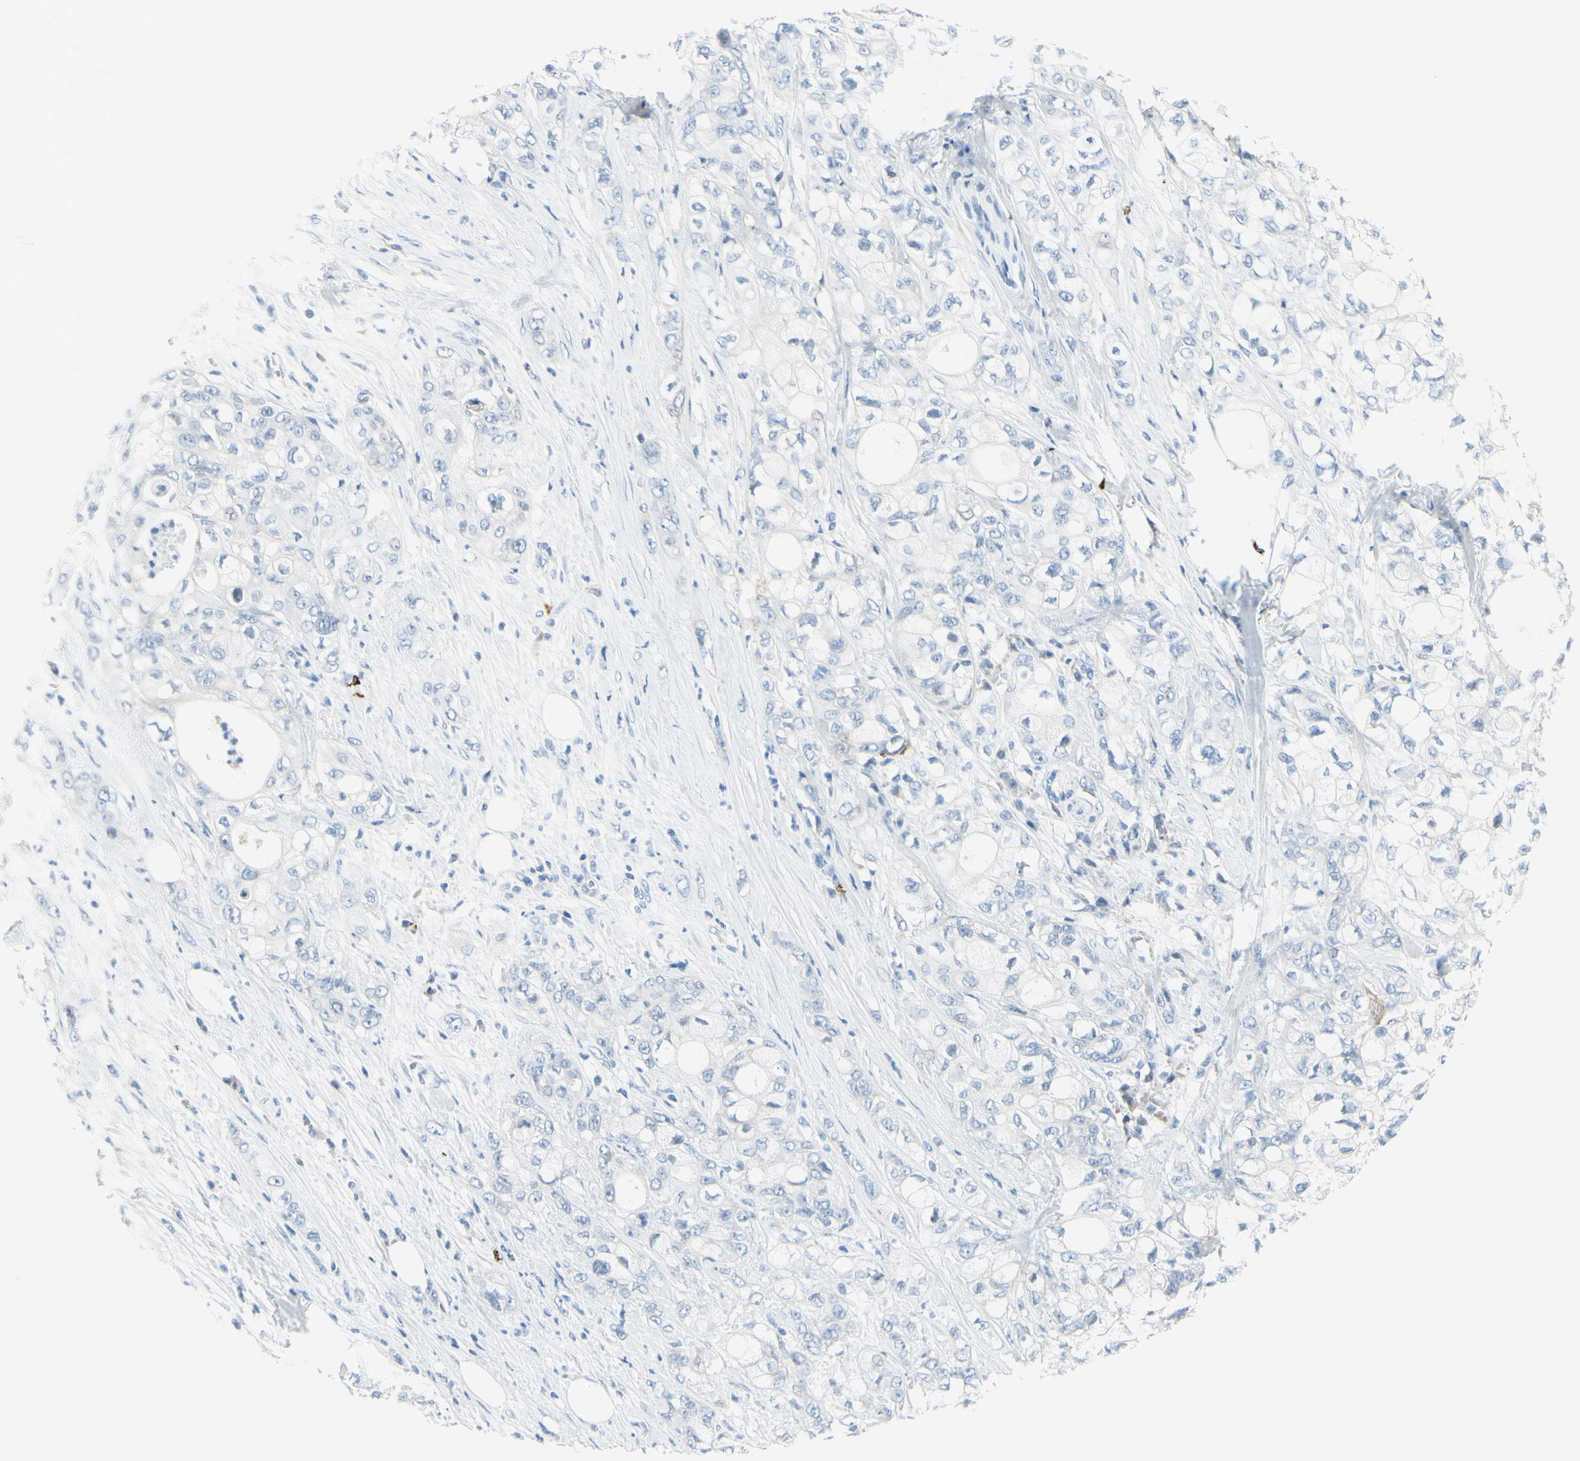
{"staining": {"intensity": "negative", "quantity": "none", "location": "none"}, "tissue": "pancreatic cancer", "cell_type": "Tumor cells", "image_type": "cancer", "snomed": [{"axis": "morphology", "description": "Adenocarcinoma, NOS"}, {"axis": "topography", "description": "Pancreas"}], "caption": "Tumor cells show no significant expression in pancreatic cancer (adenocarcinoma).", "gene": "DLG4", "patient": {"sex": "male", "age": 70}}